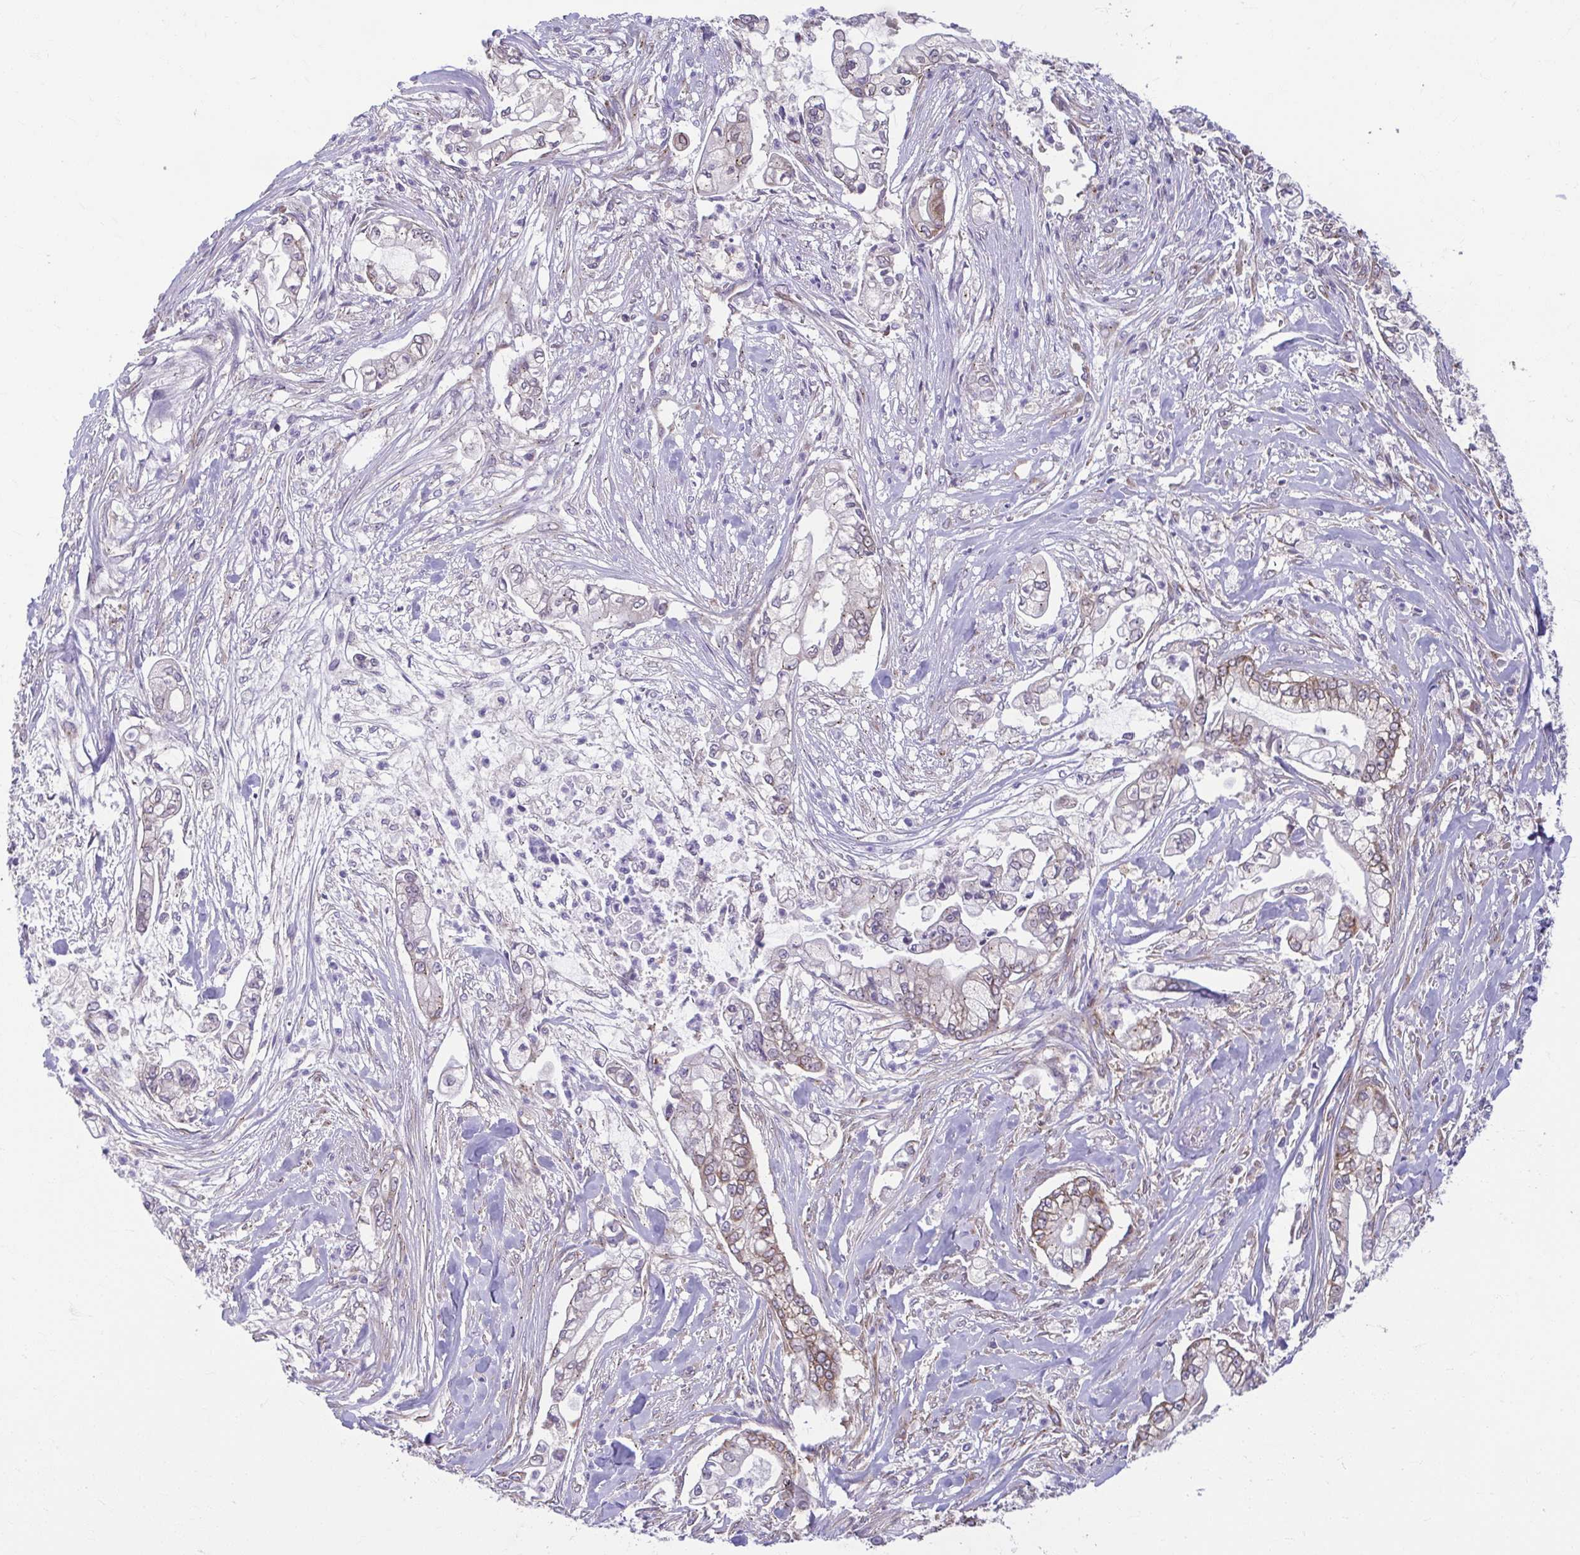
{"staining": {"intensity": "weak", "quantity": "25%-75%", "location": "cytoplasmic/membranous"}, "tissue": "pancreatic cancer", "cell_type": "Tumor cells", "image_type": "cancer", "snomed": [{"axis": "morphology", "description": "Adenocarcinoma, NOS"}, {"axis": "topography", "description": "Pancreas"}], "caption": "Immunohistochemical staining of adenocarcinoma (pancreatic) displays low levels of weak cytoplasmic/membranous expression in about 25%-75% of tumor cells.", "gene": "TMEM108", "patient": {"sex": "female", "age": 69}}